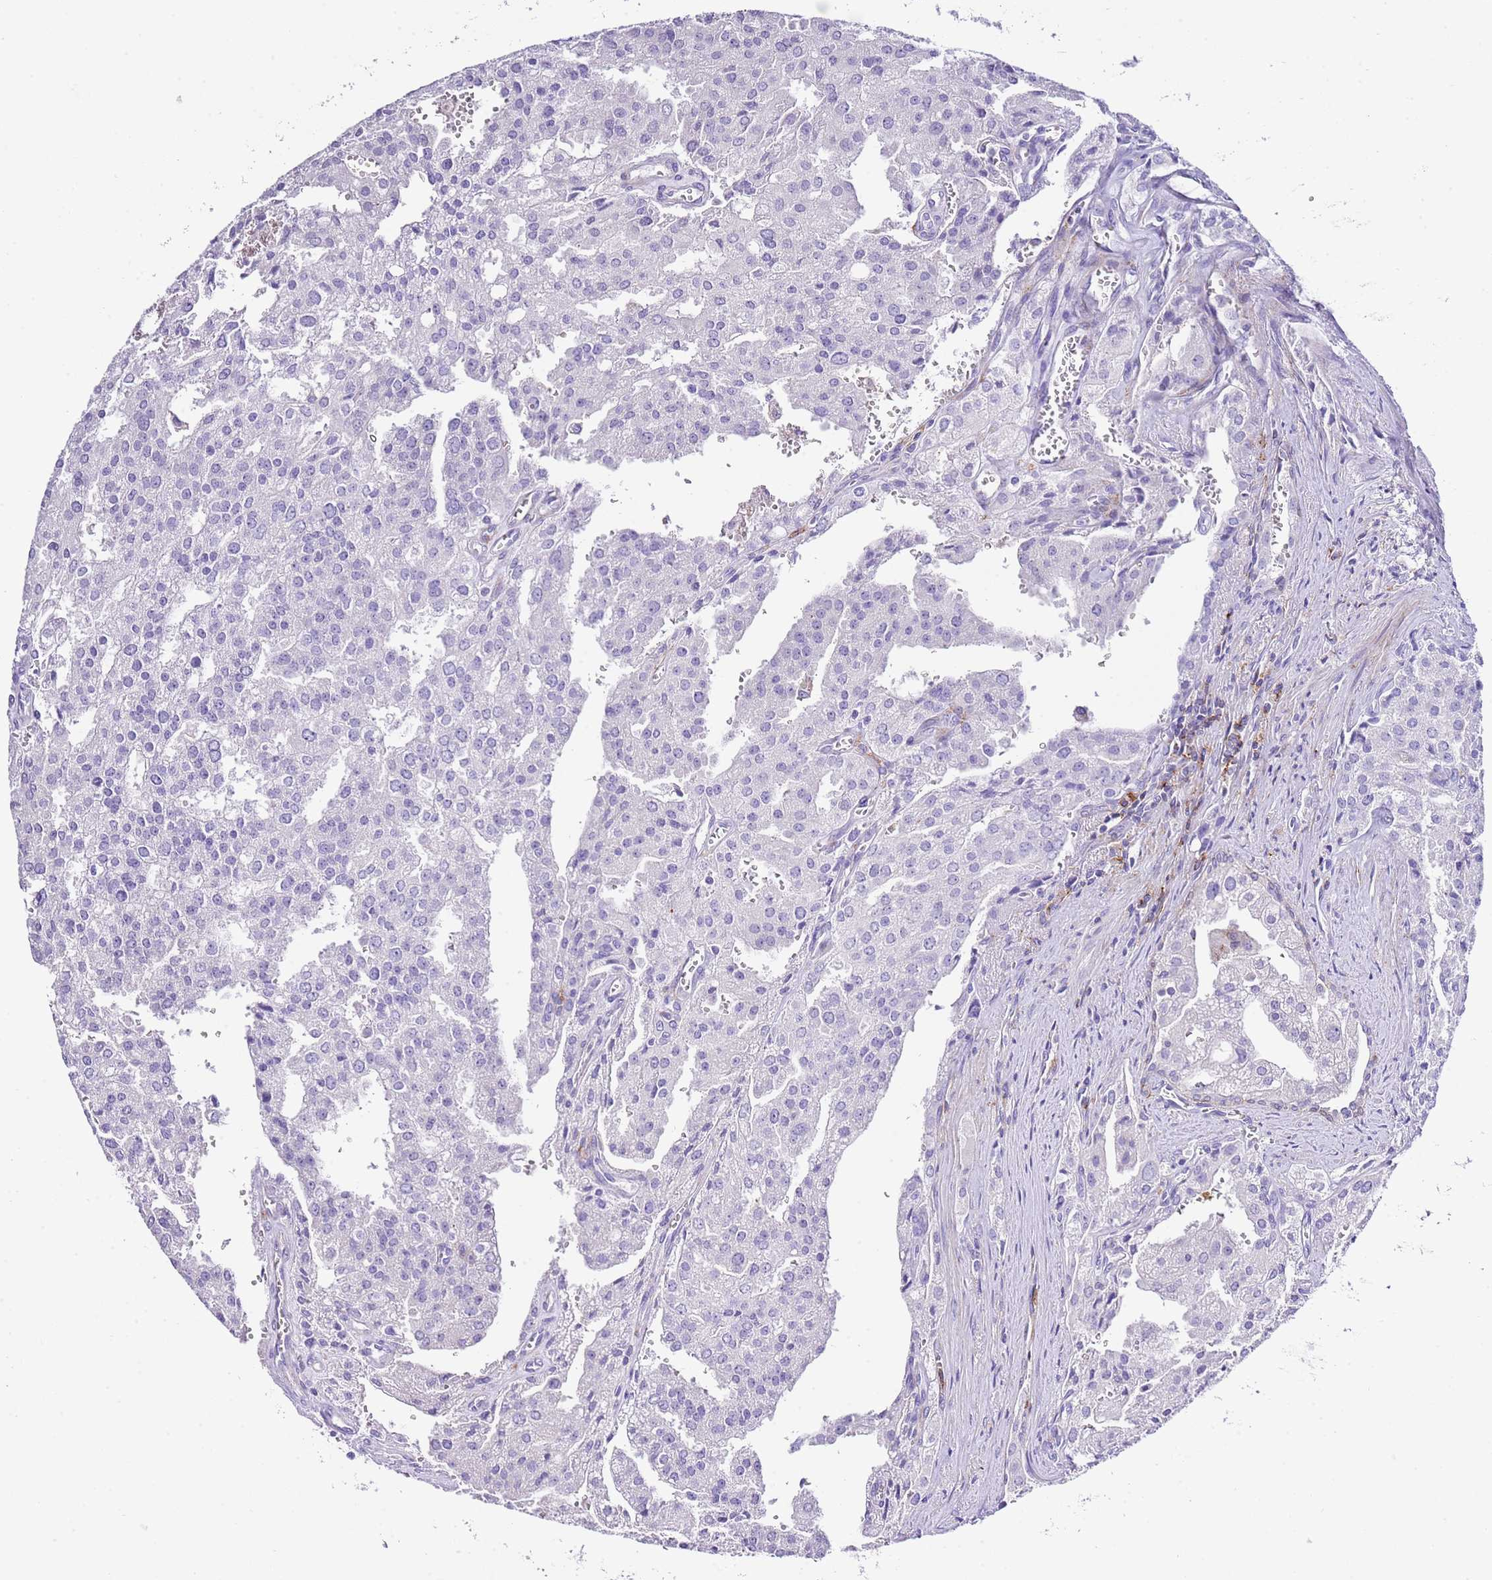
{"staining": {"intensity": "negative", "quantity": "none", "location": "none"}, "tissue": "prostate cancer", "cell_type": "Tumor cells", "image_type": "cancer", "snomed": [{"axis": "morphology", "description": "Adenocarcinoma, High grade"}, {"axis": "topography", "description": "Prostate"}], "caption": "IHC of adenocarcinoma (high-grade) (prostate) displays no expression in tumor cells.", "gene": "ALDH3A1", "patient": {"sex": "male", "age": 68}}